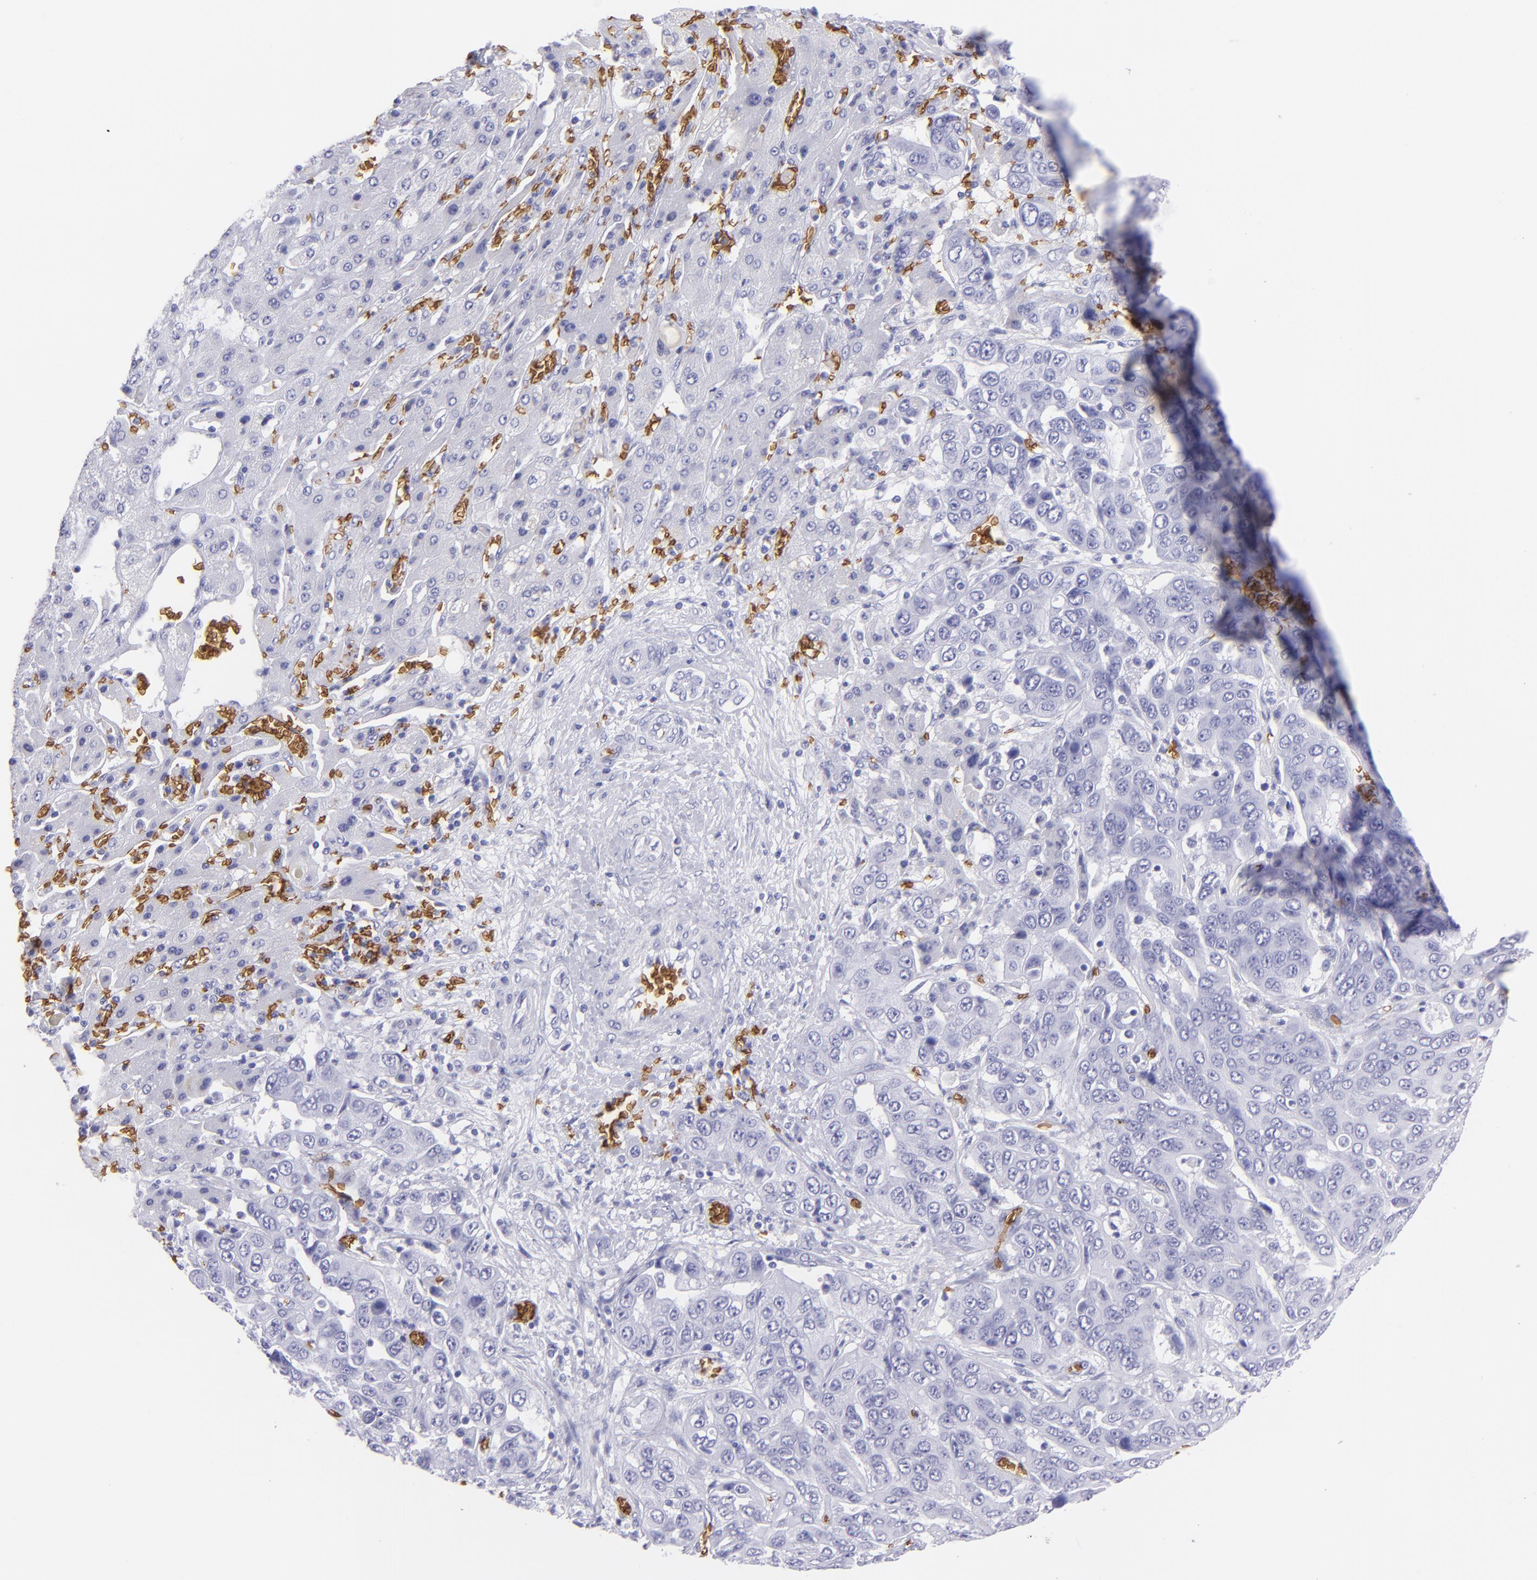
{"staining": {"intensity": "negative", "quantity": "none", "location": "none"}, "tissue": "liver cancer", "cell_type": "Tumor cells", "image_type": "cancer", "snomed": [{"axis": "morphology", "description": "Cholangiocarcinoma"}, {"axis": "topography", "description": "Liver"}], "caption": "Immunohistochemistry of human liver cancer (cholangiocarcinoma) displays no expression in tumor cells.", "gene": "GYPA", "patient": {"sex": "female", "age": 52}}